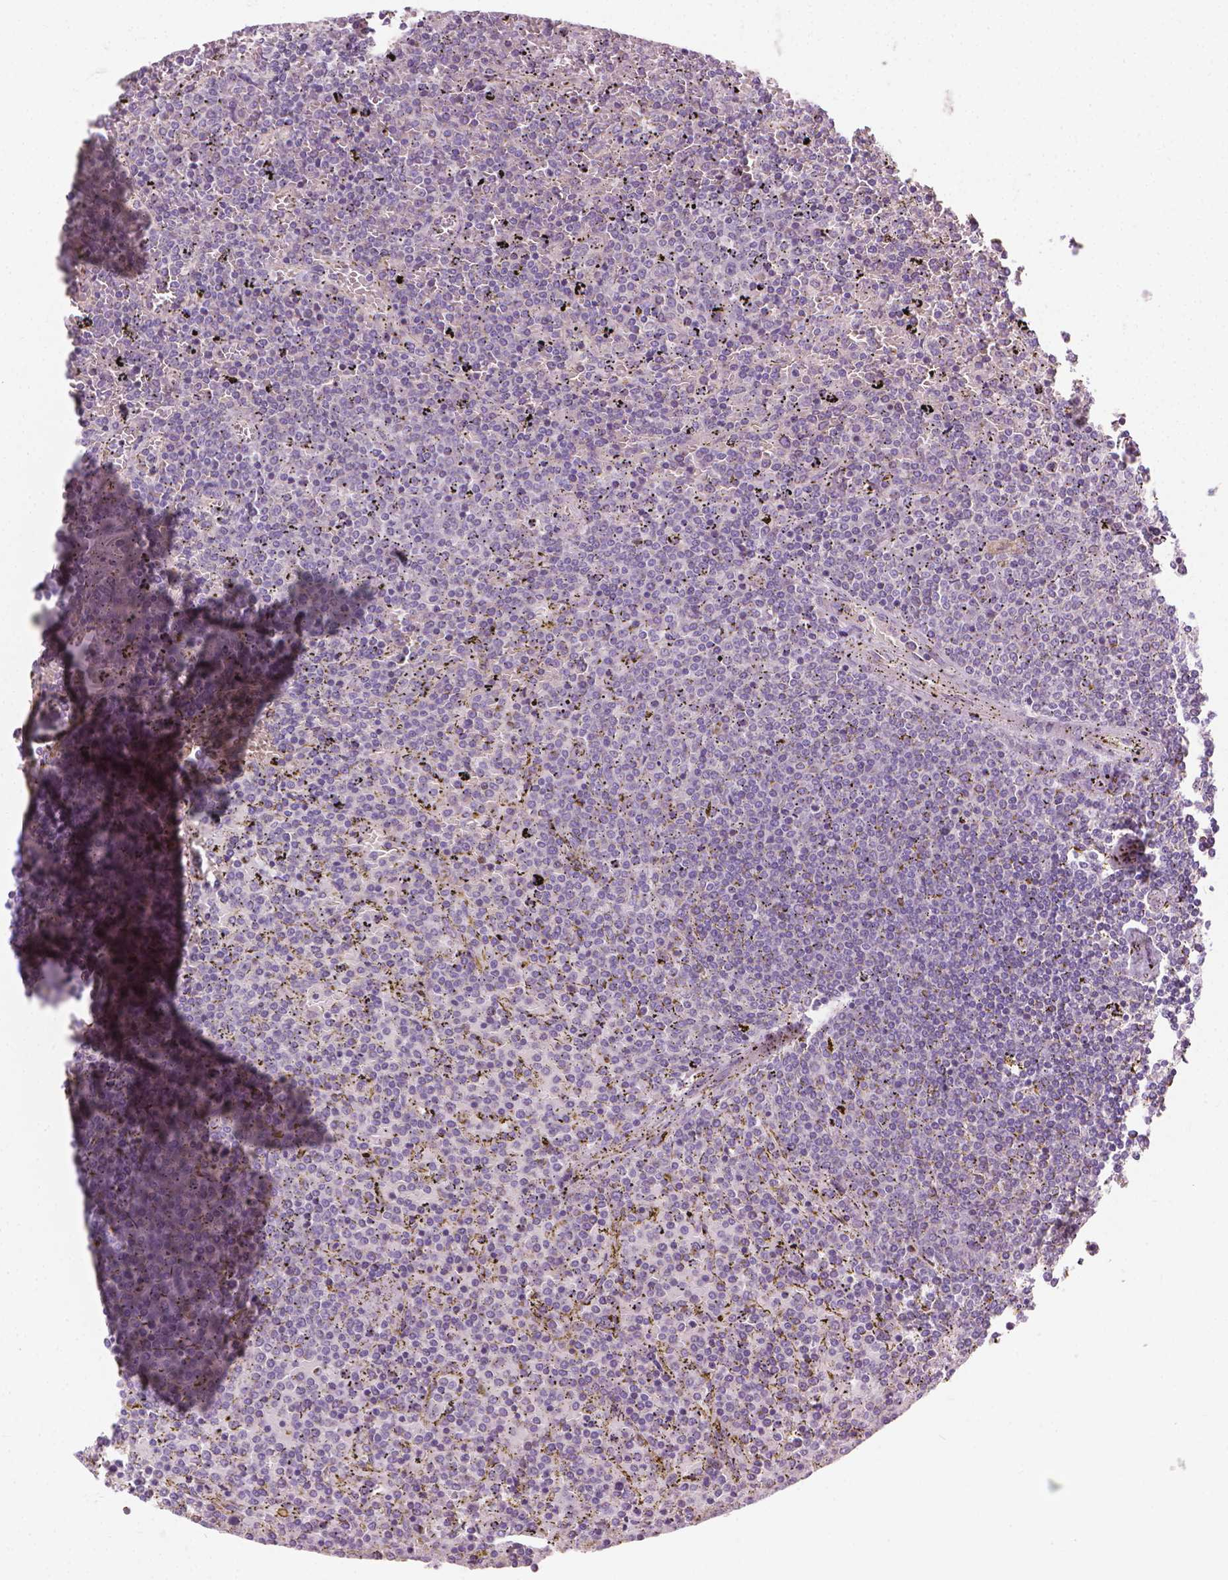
{"staining": {"intensity": "negative", "quantity": "none", "location": "none"}, "tissue": "lymphoma", "cell_type": "Tumor cells", "image_type": "cancer", "snomed": [{"axis": "morphology", "description": "Malignant lymphoma, non-Hodgkin's type, Low grade"}, {"axis": "topography", "description": "Spleen"}], "caption": "The photomicrograph exhibits no significant expression in tumor cells of lymphoma.", "gene": "RIIAD1", "patient": {"sex": "female", "age": 77}}